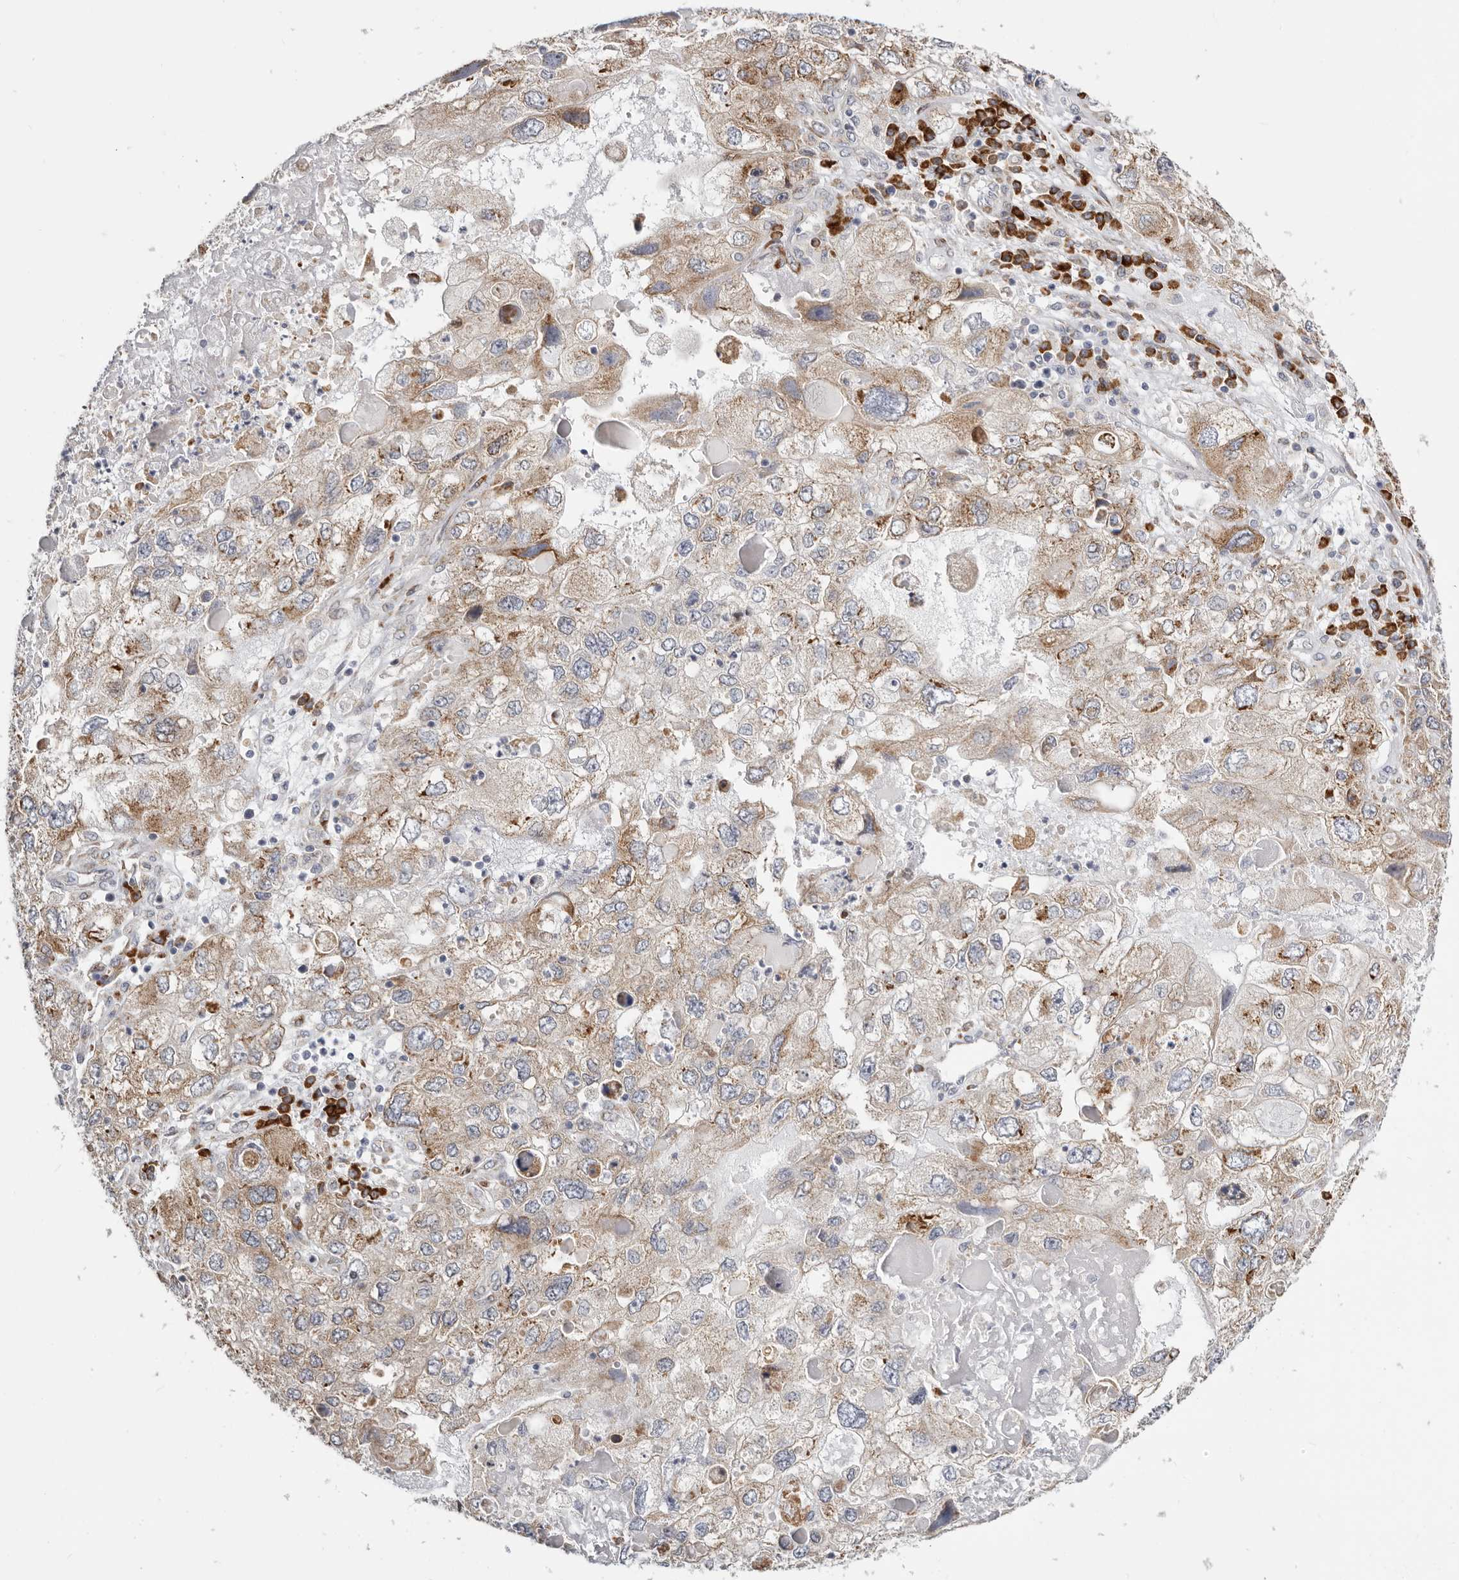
{"staining": {"intensity": "moderate", "quantity": ">75%", "location": "cytoplasmic/membranous"}, "tissue": "endometrial cancer", "cell_type": "Tumor cells", "image_type": "cancer", "snomed": [{"axis": "morphology", "description": "Adenocarcinoma, NOS"}, {"axis": "topography", "description": "Endometrium"}], "caption": "A brown stain shows moderate cytoplasmic/membranous expression of a protein in adenocarcinoma (endometrial) tumor cells.", "gene": "IL32", "patient": {"sex": "female", "age": 49}}